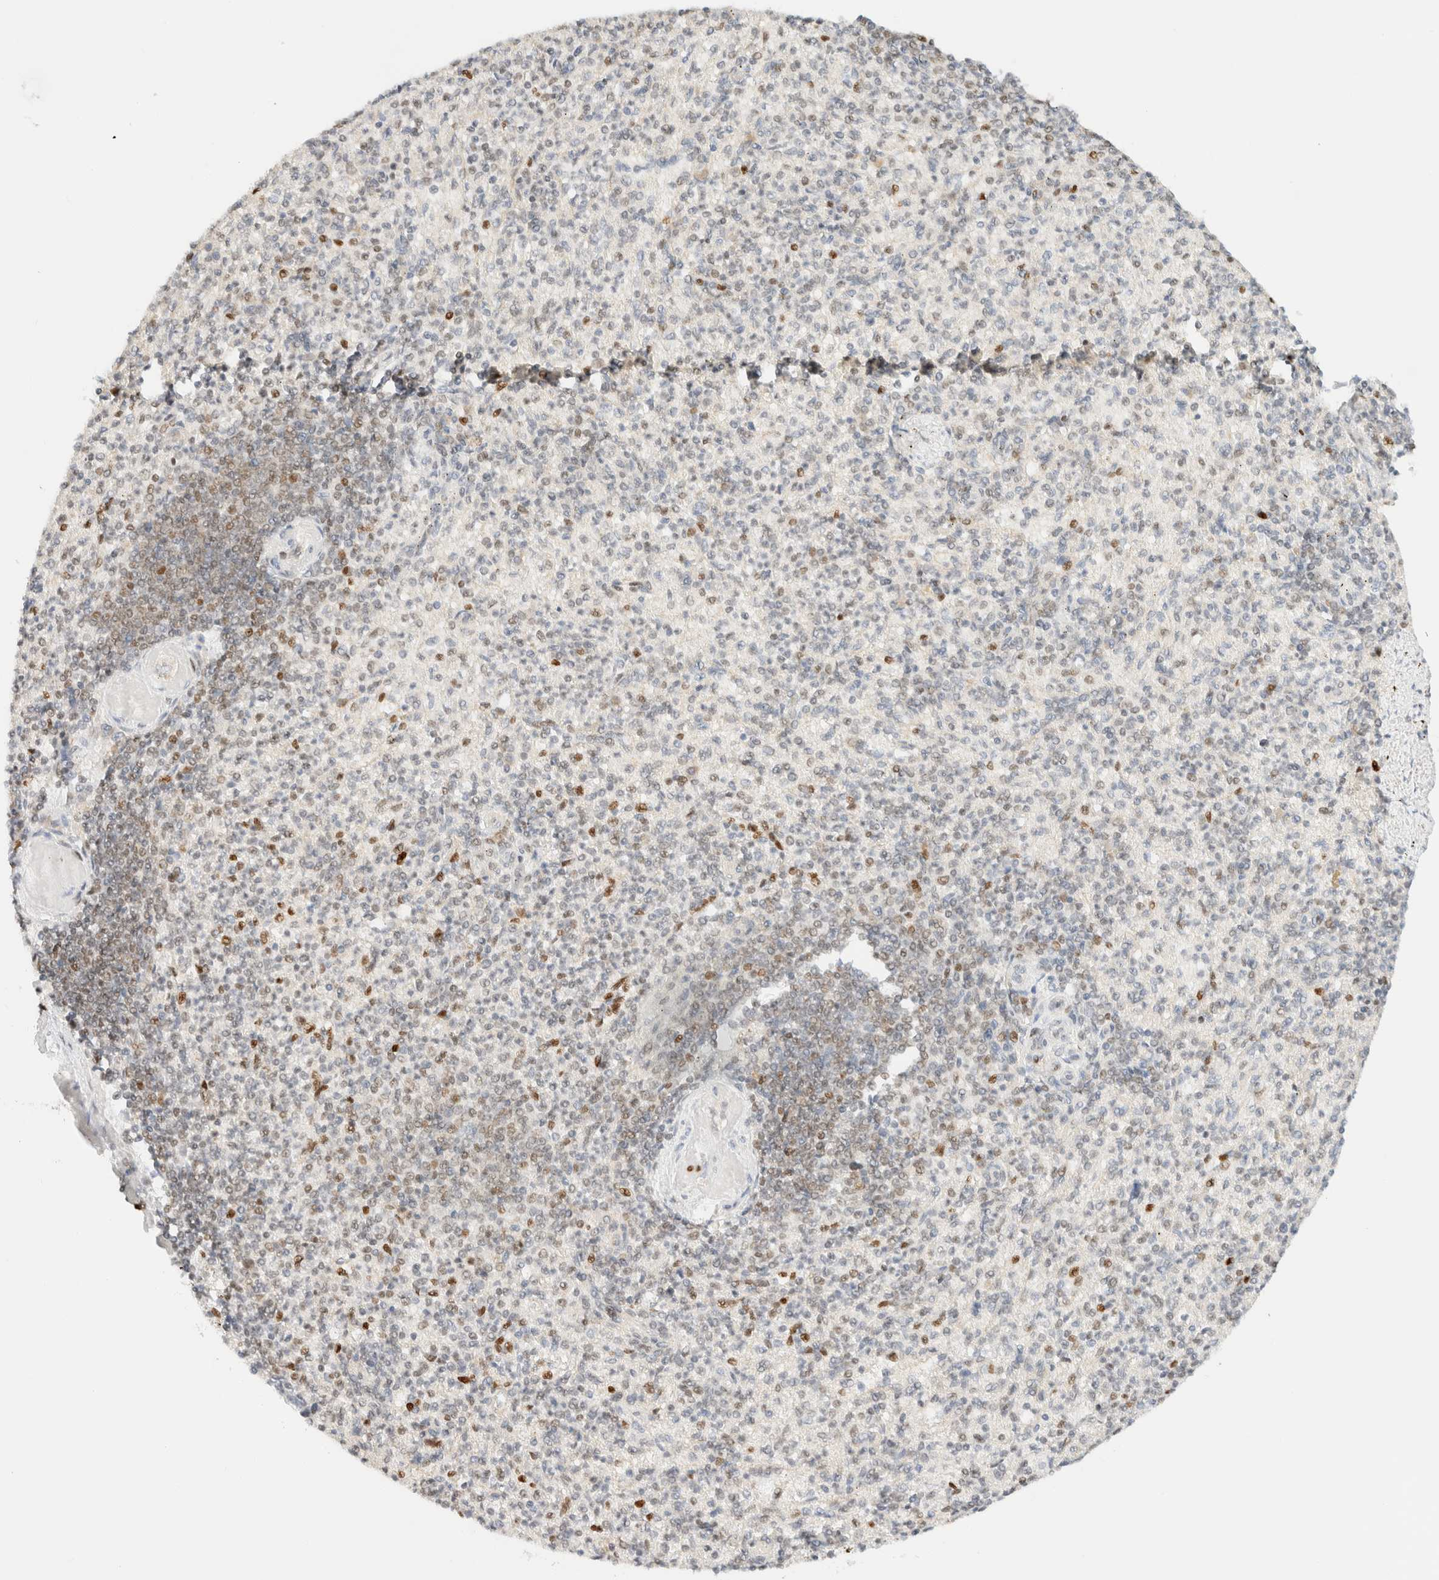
{"staining": {"intensity": "weak", "quantity": "<25%", "location": "nuclear"}, "tissue": "spleen", "cell_type": "Cells in red pulp", "image_type": "normal", "snomed": [{"axis": "morphology", "description": "Normal tissue, NOS"}, {"axis": "topography", "description": "Spleen"}], "caption": "Immunohistochemistry (IHC) photomicrograph of benign spleen: human spleen stained with DAB shows no significant protein expression in cells in red pulp.", "gene": "DDB2", "patient": {"sex": "female", "age": 74}}